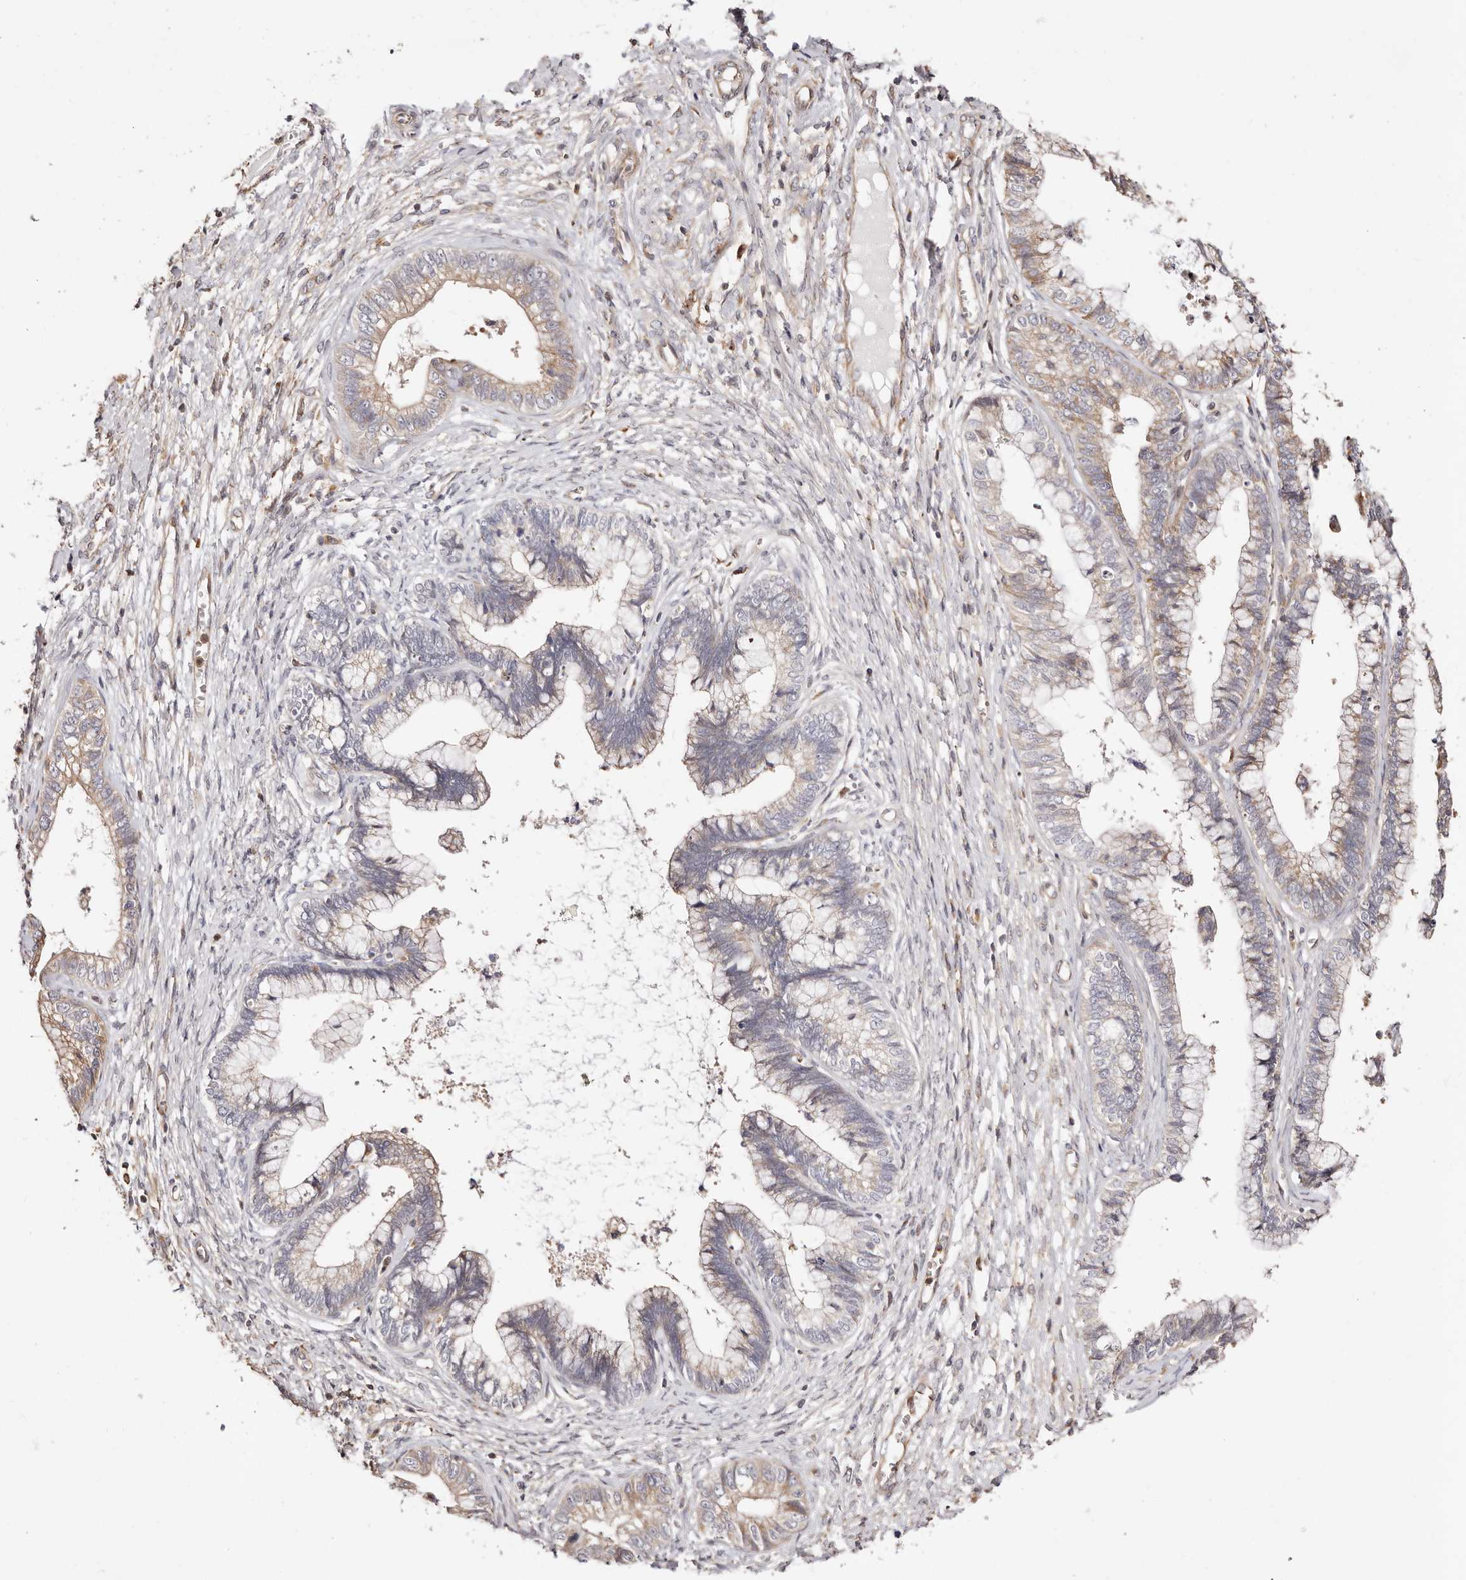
{"staining": {"intensity": "weak", "quantity": ">75%", "location": "cytoplasmic/membranous"}, "tissue": "cervical cancer", "cell_type": "Tumor cells", "image_type": "cancer", "snomed": [{"axis": "morphology", "description": "Adenocarcinoma, NOS"}, {"axis": "topography", "description": "Cervix"}], "caption": "Immunohistochemistry (DAB) staining of cervical cancer (adenocarcinoma) demonstrates weak cytoplasmic/membranous protein expression in approximately >75% of tumor cells.", "gene": "MAPK1", "patient": {"sex": "female", "age": 44}}